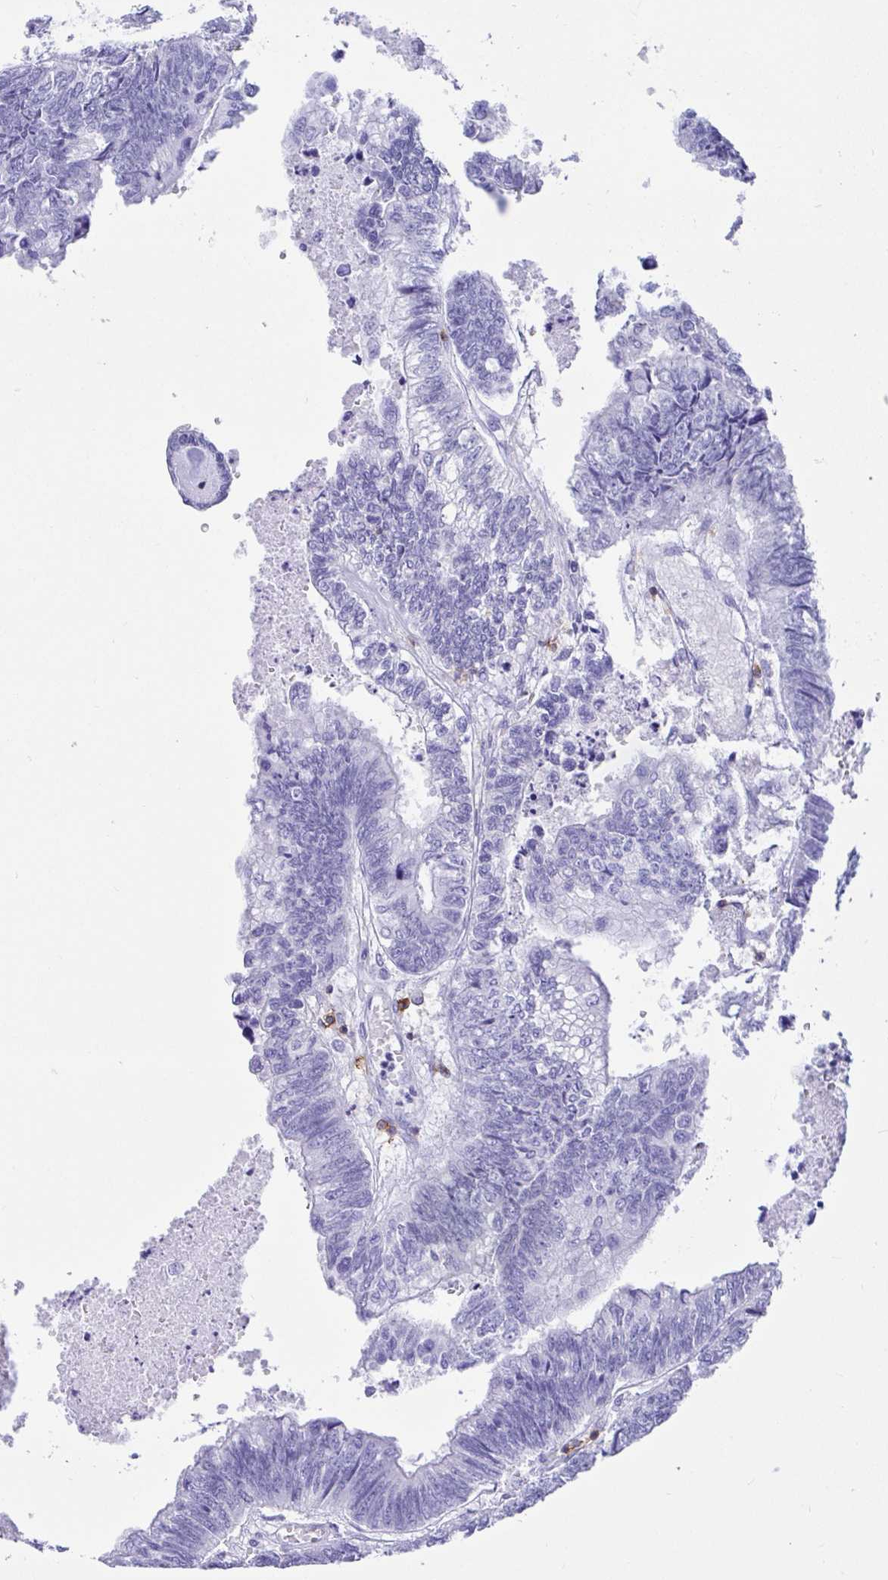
{"staining": {"intensity": "negative", "quantity": "none", "location": "none"}, "tissue": "colorectal cancer", "cell_type": "Tumor cells", "image_type": "cancer", "snomed": [{"axis": "morphology", "description": "Adenocarcinoma, NOS"}, {"axis": "topography", "description": "Colon"}], "caption": "The immunohistochemistry image has no significant positivity in tumor cells of colorectal cancer tissue.", "gene": "CD5", "patient": {"sex": "male", "age": 62}}